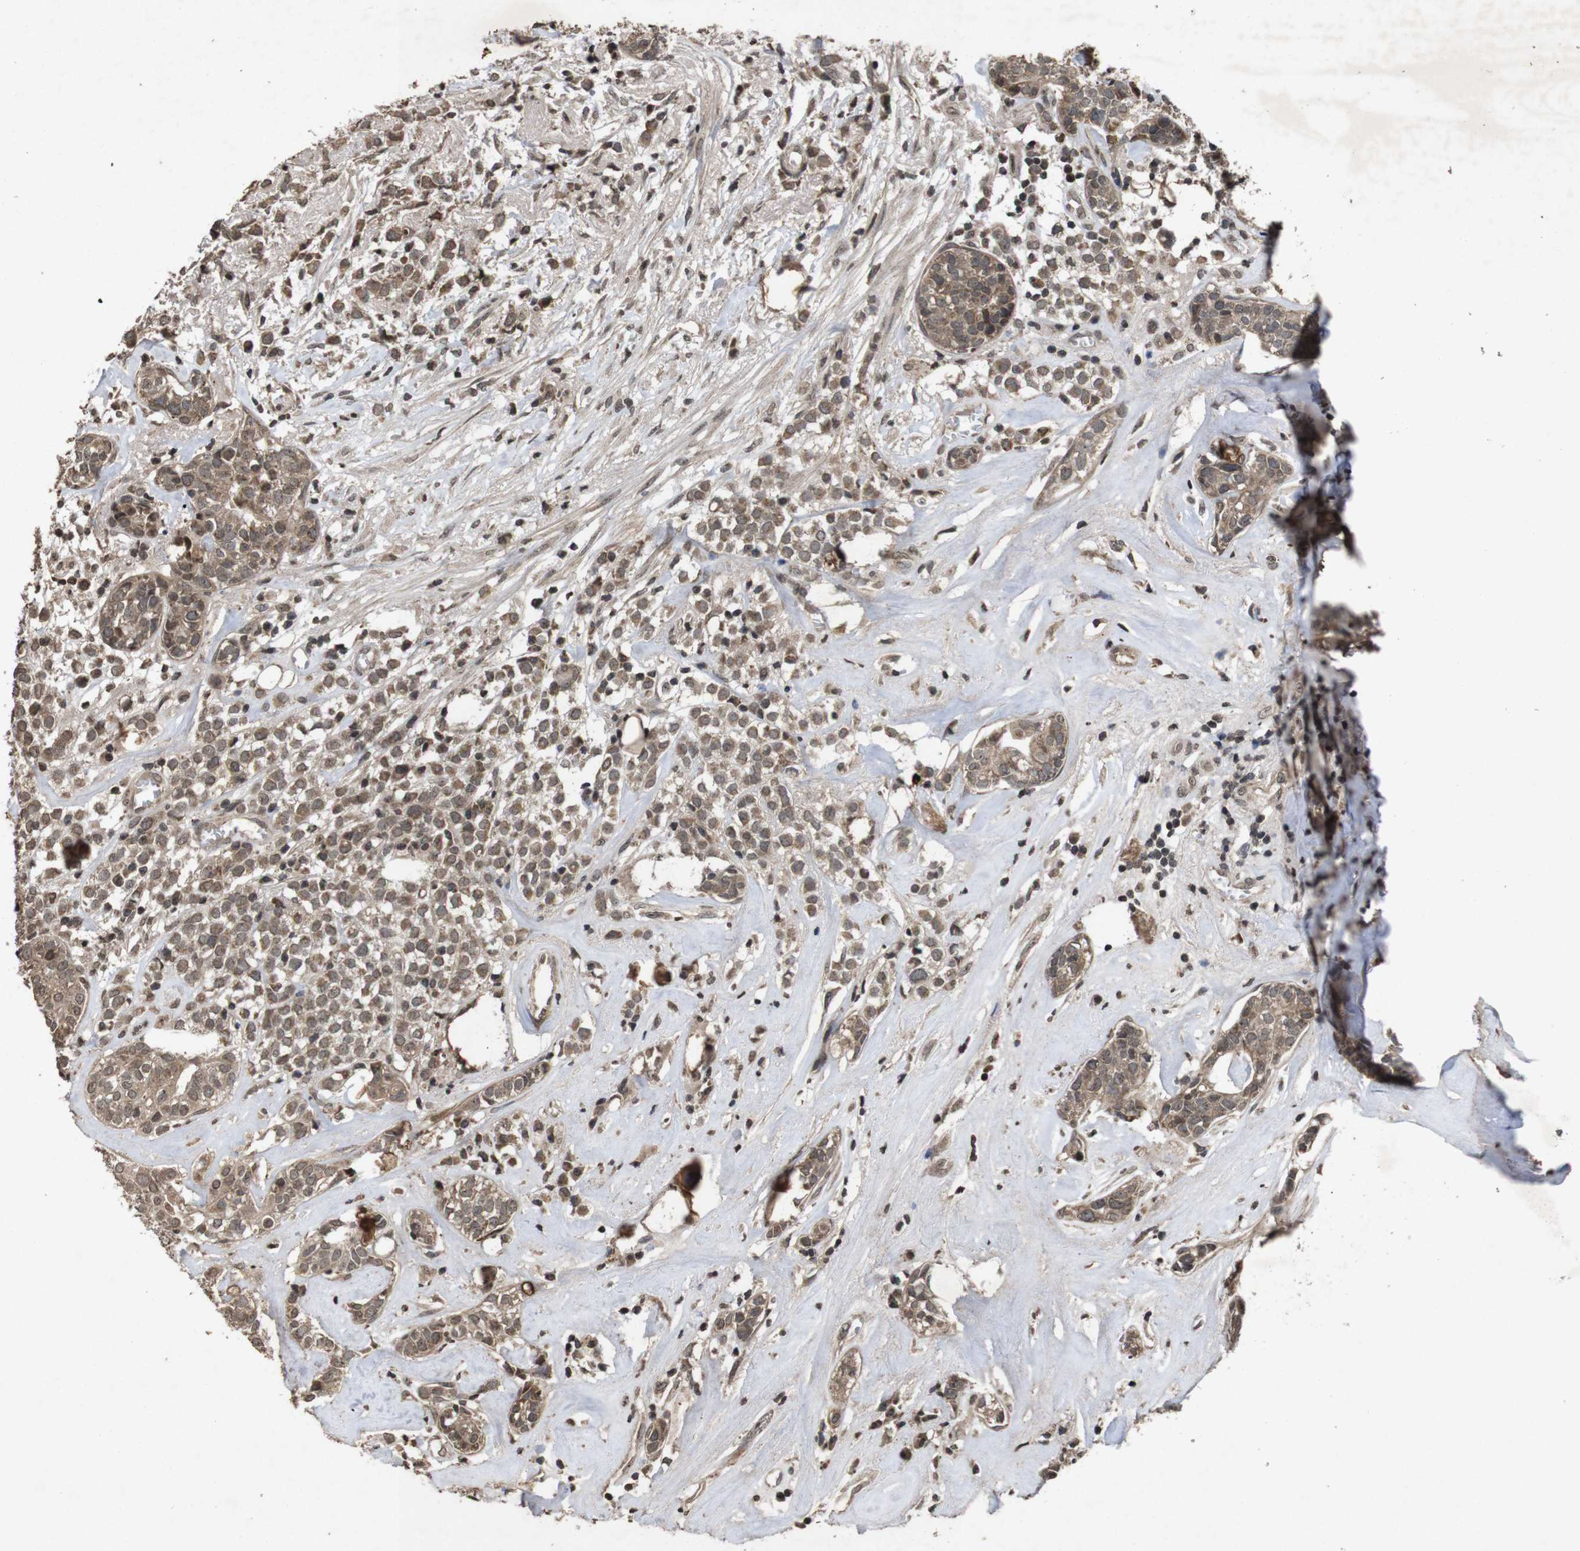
{"staining": {"intensity": "moderate", "quantity": ">75%", "location": "cytoplasmic/membranous"}, "tissue": "head and neck cancer", "cell_type": "Tumor cells", "image_type": "cancer", "snomed": [{"axis": "morphology", "description": "Adenocarcinoma, NOS"}, {"axis": "topography", "description": "Salivary gland"}, {"axis": "topography", "description": "Head-Neck"}], "caption": "Head and neck adenocarcinoma stained with a brown dye demonstrates moderate cytoplasmic/membranous positive expression in approximately >75% of tumor cells.", "gene": "SORL1", "patient": {"sex": "female", "age": 65}}